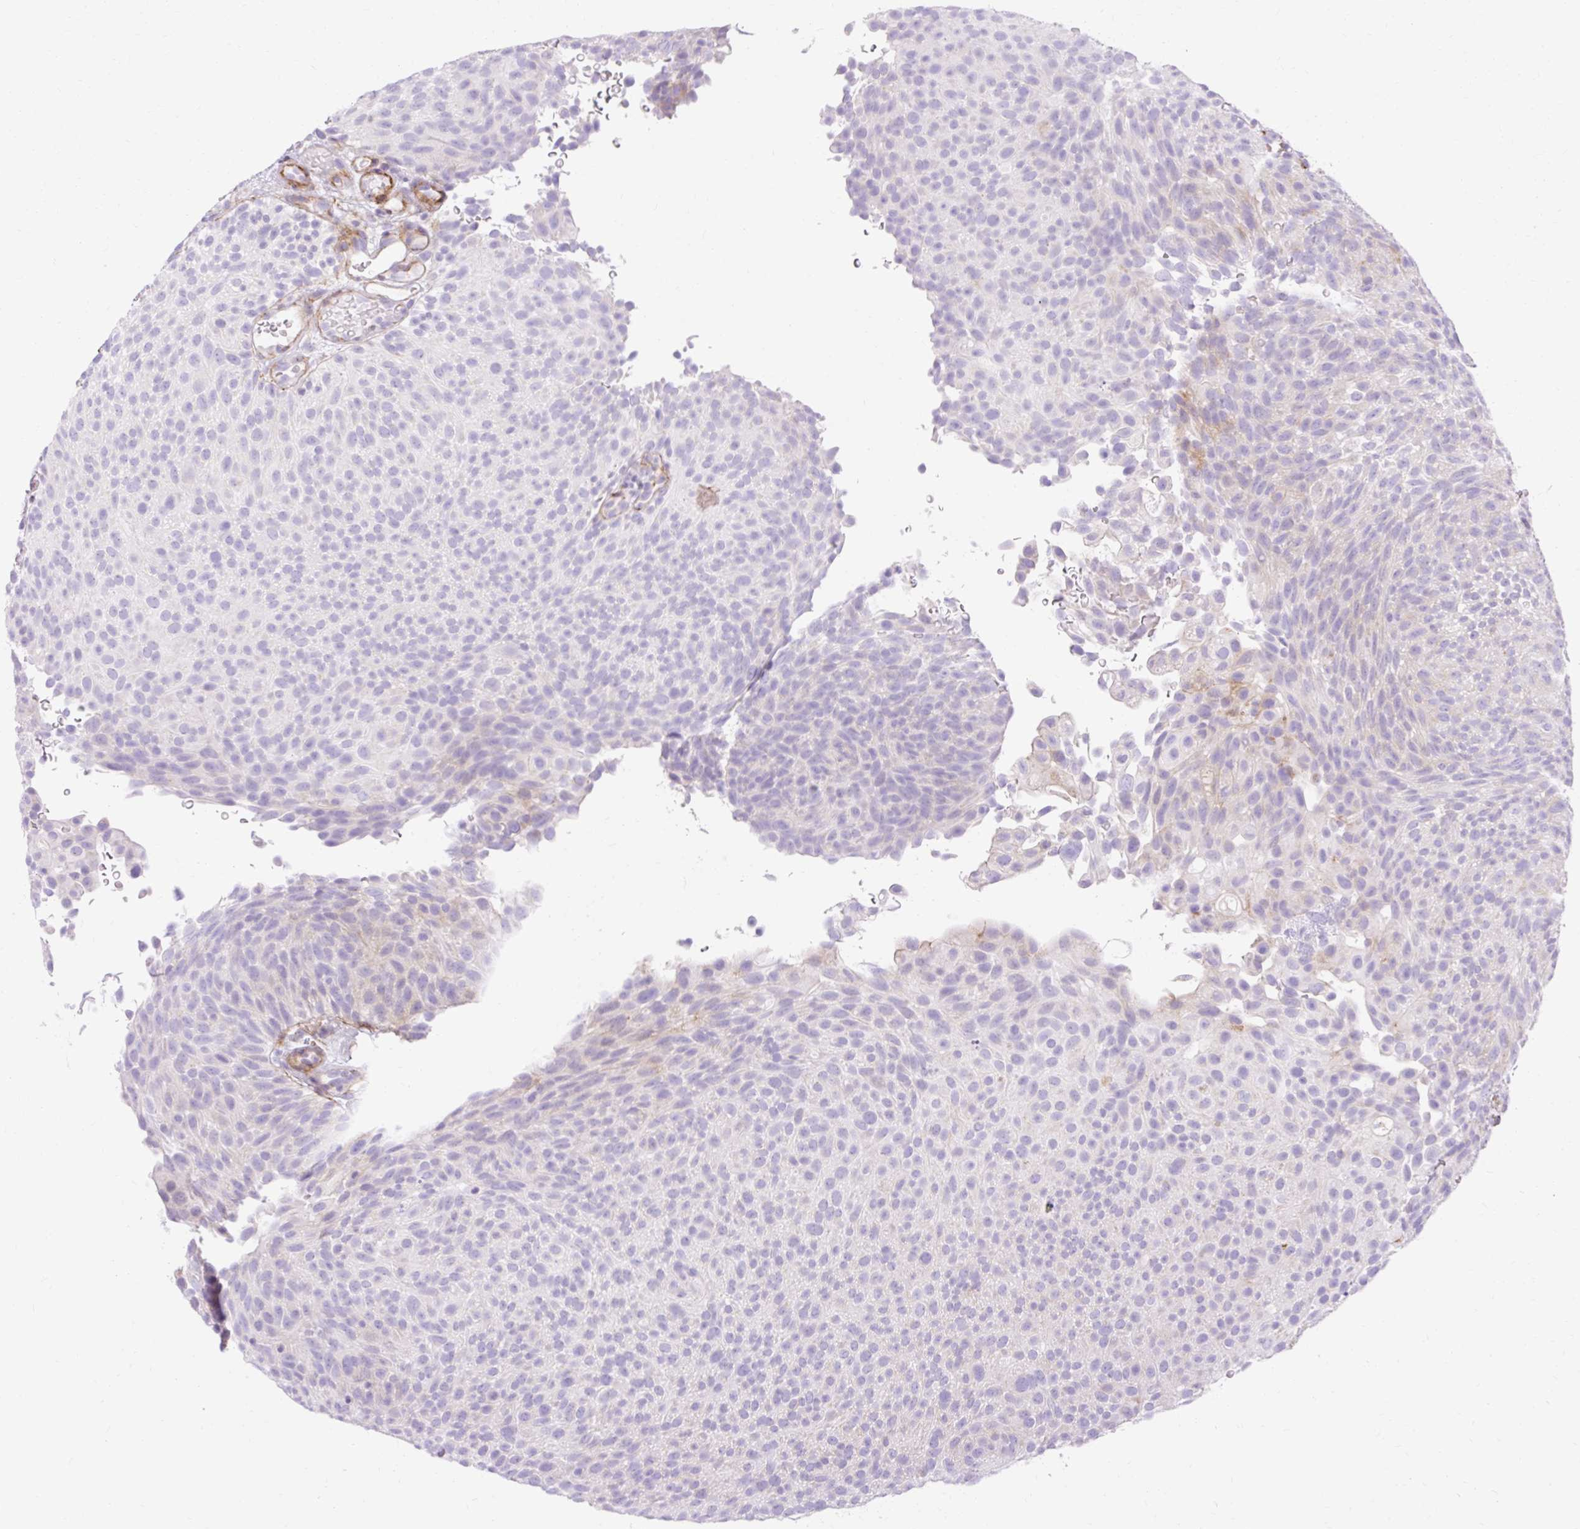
{"staining": {"intensity": "negative", "quantity": "none", "location": "none"}, "tissue": "urothelial cancer", "cell_type": "Tumor cells", "image_type": "cancer", "snomed": [{"axis": "morphology", "description": "Urothelial carcinoma, Low grade"}, {"axis": "topography", "description": "Urinary bladder"}], "caption": "IHC photomicrograph of neoplastic tissue: low-grade urothelial carcinoma stained with DAB (3,3'-diaminobenzidine) demonstrates no significant protein expression in tumor cells.", "gene": "CORO7-PAM16", "patient": {"sex": "male", "age": 78}}